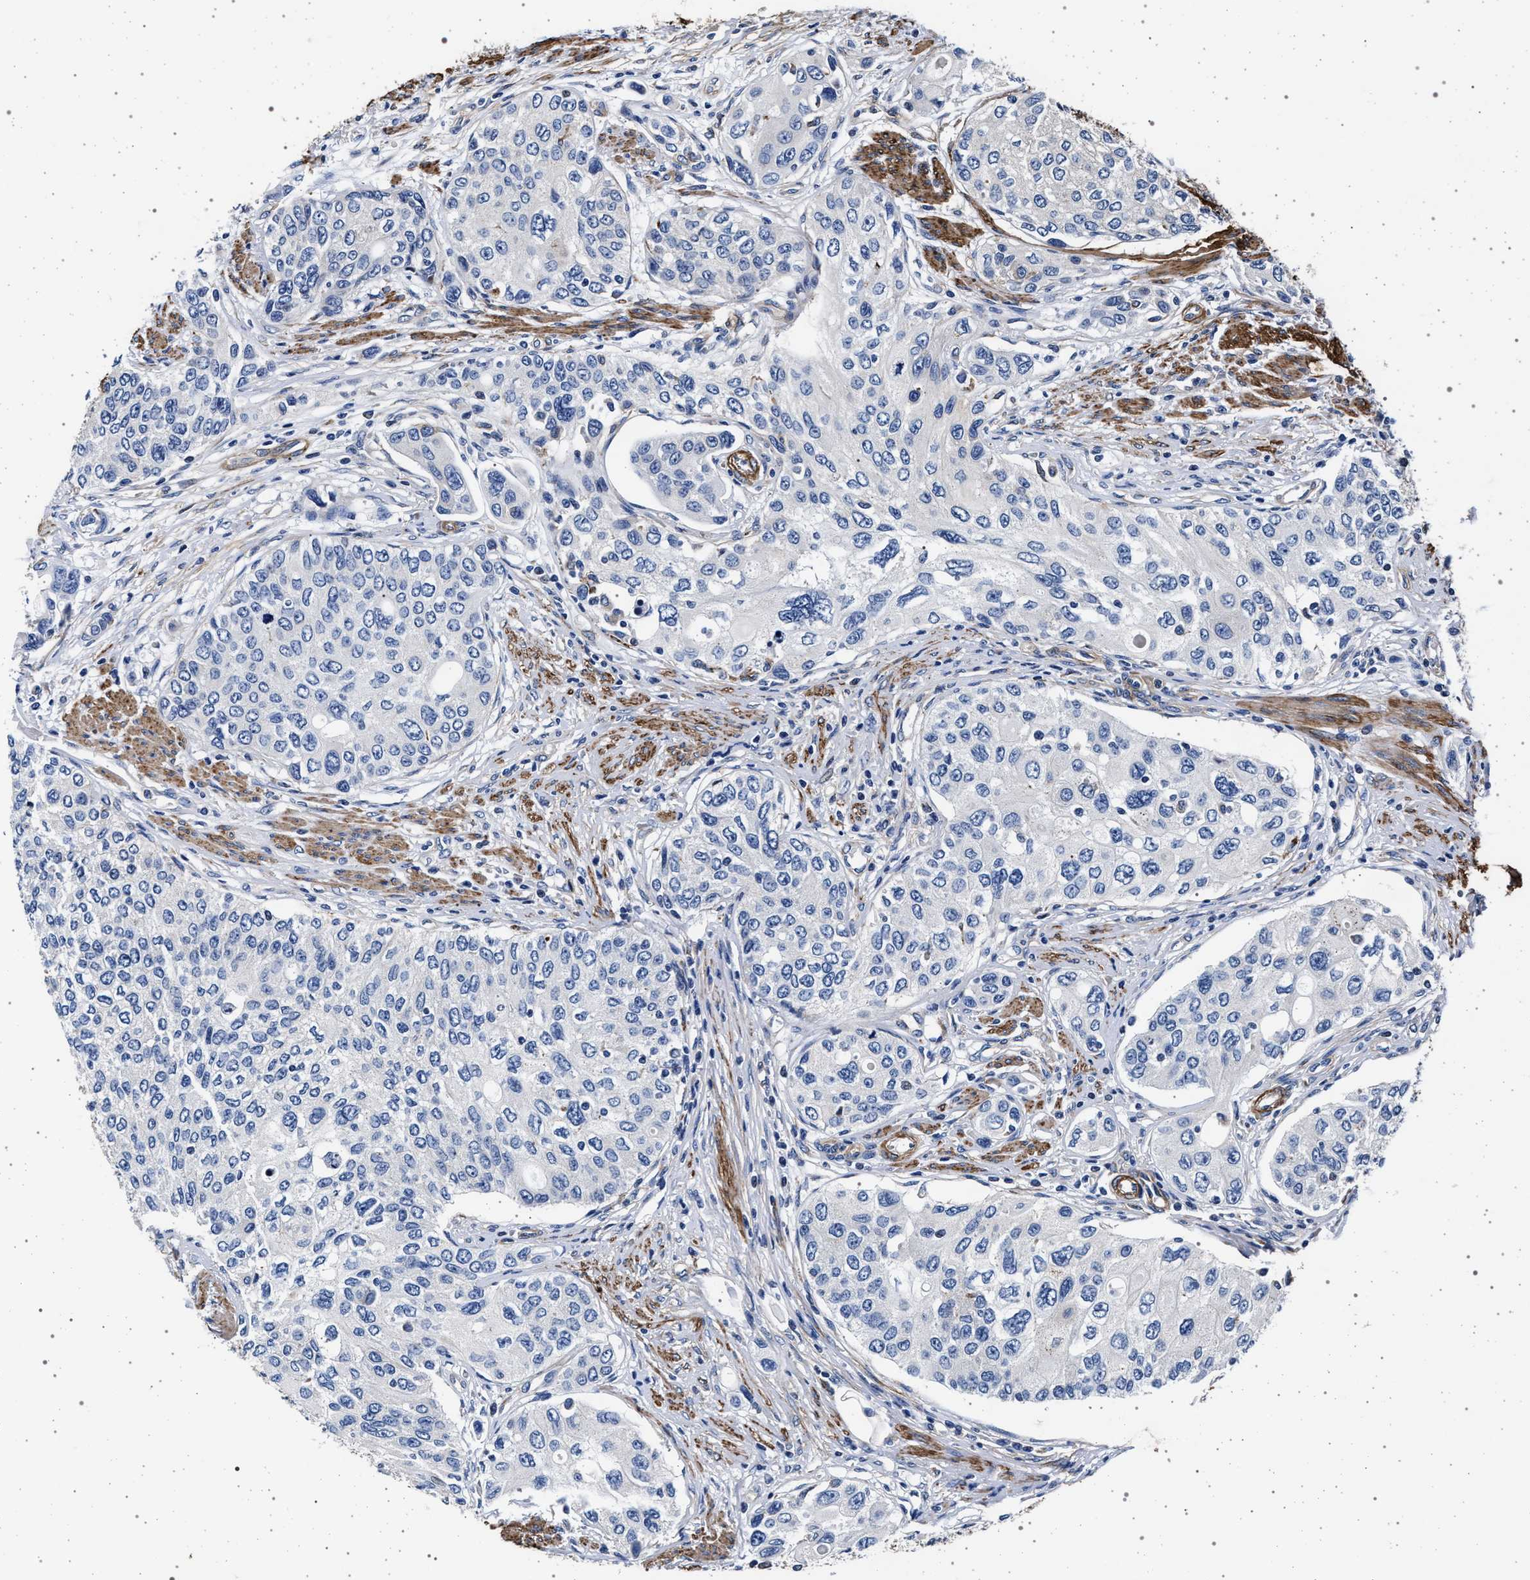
{"staining": {"intensity": "negative", "quantity": "none", "location": "none"}, "tissue": "urothelial cancer", "cell_type": "Tumor cells", "image_type": "cancer", "snomed": [{"axis": "morphology", "description": "Urothelial carcinoma, High grade"}, {"axis": "topography", "description": "Urinary bladder"}], "caption": "Tumor cells are negative for protein expression in human urothelial cancer. The staining was performed using DAB (3,3'-diaminobenzidine) to visualize the protein expression in brown, while the nuclei were stained in blue with hematoxylin (Magnification: 20x).", "gene": "KCNK6", "patient": {"sex": "female", "age": 56}}